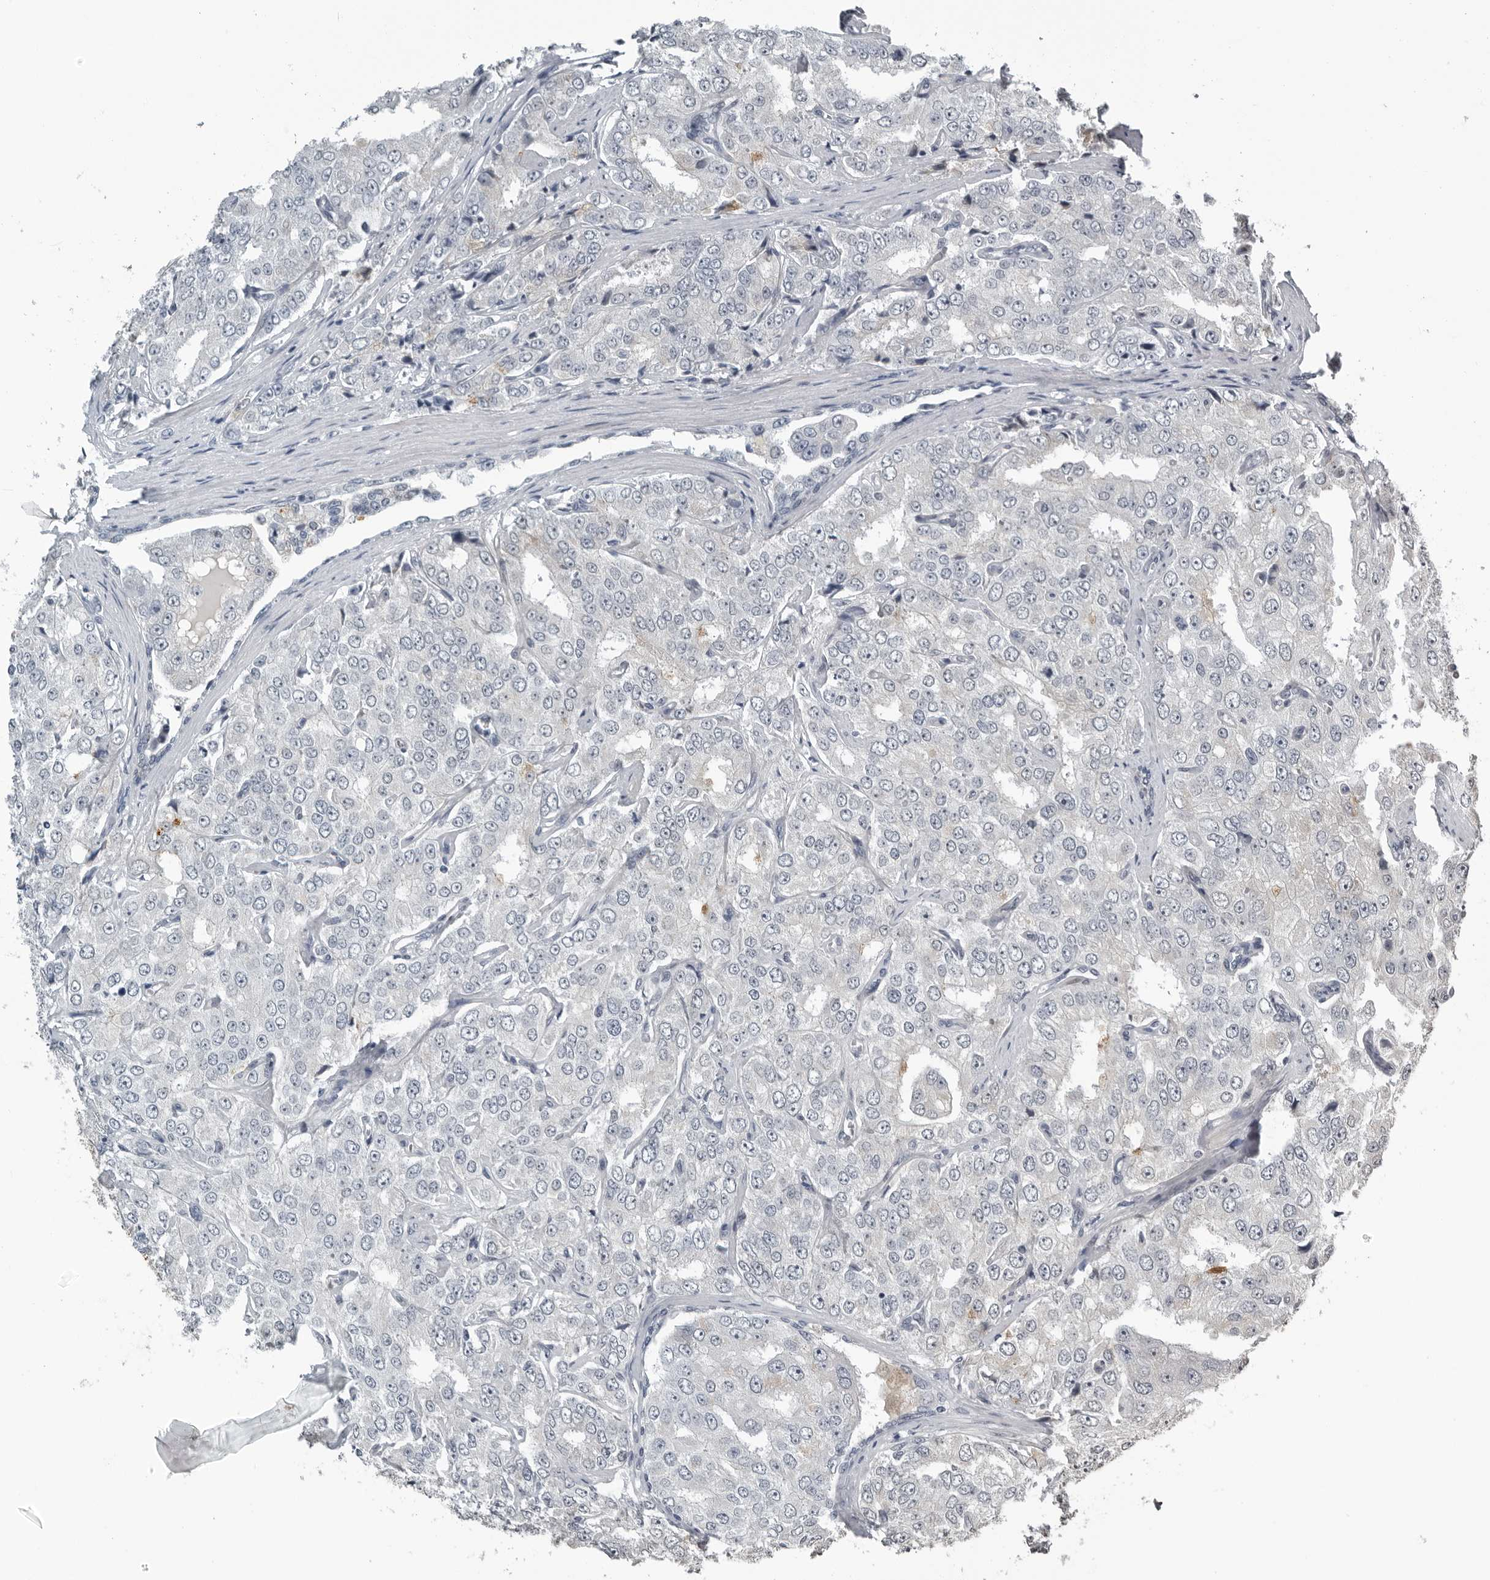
{"staining": {"intensity": "moderate", "quantity": "<25%", "location": "cytoplasmic/membranous"}, "tissue": "prostate cancer", "cell_type": "Tumor cells", "image_type": "cancer", "snomed": [{"axis": "morphology", "description": "Adenocarcinoma, High grade"}, {"axis": "topography", "description": "Prostate"}], "caption": "Protein staining displays moderate cytoplasmic/membranous expression in about <25% of tumor cells in prostate high-grade adenocarcinoma.", "gene": "PRRX2", "patient": {"sex": "male", "age": 58}}